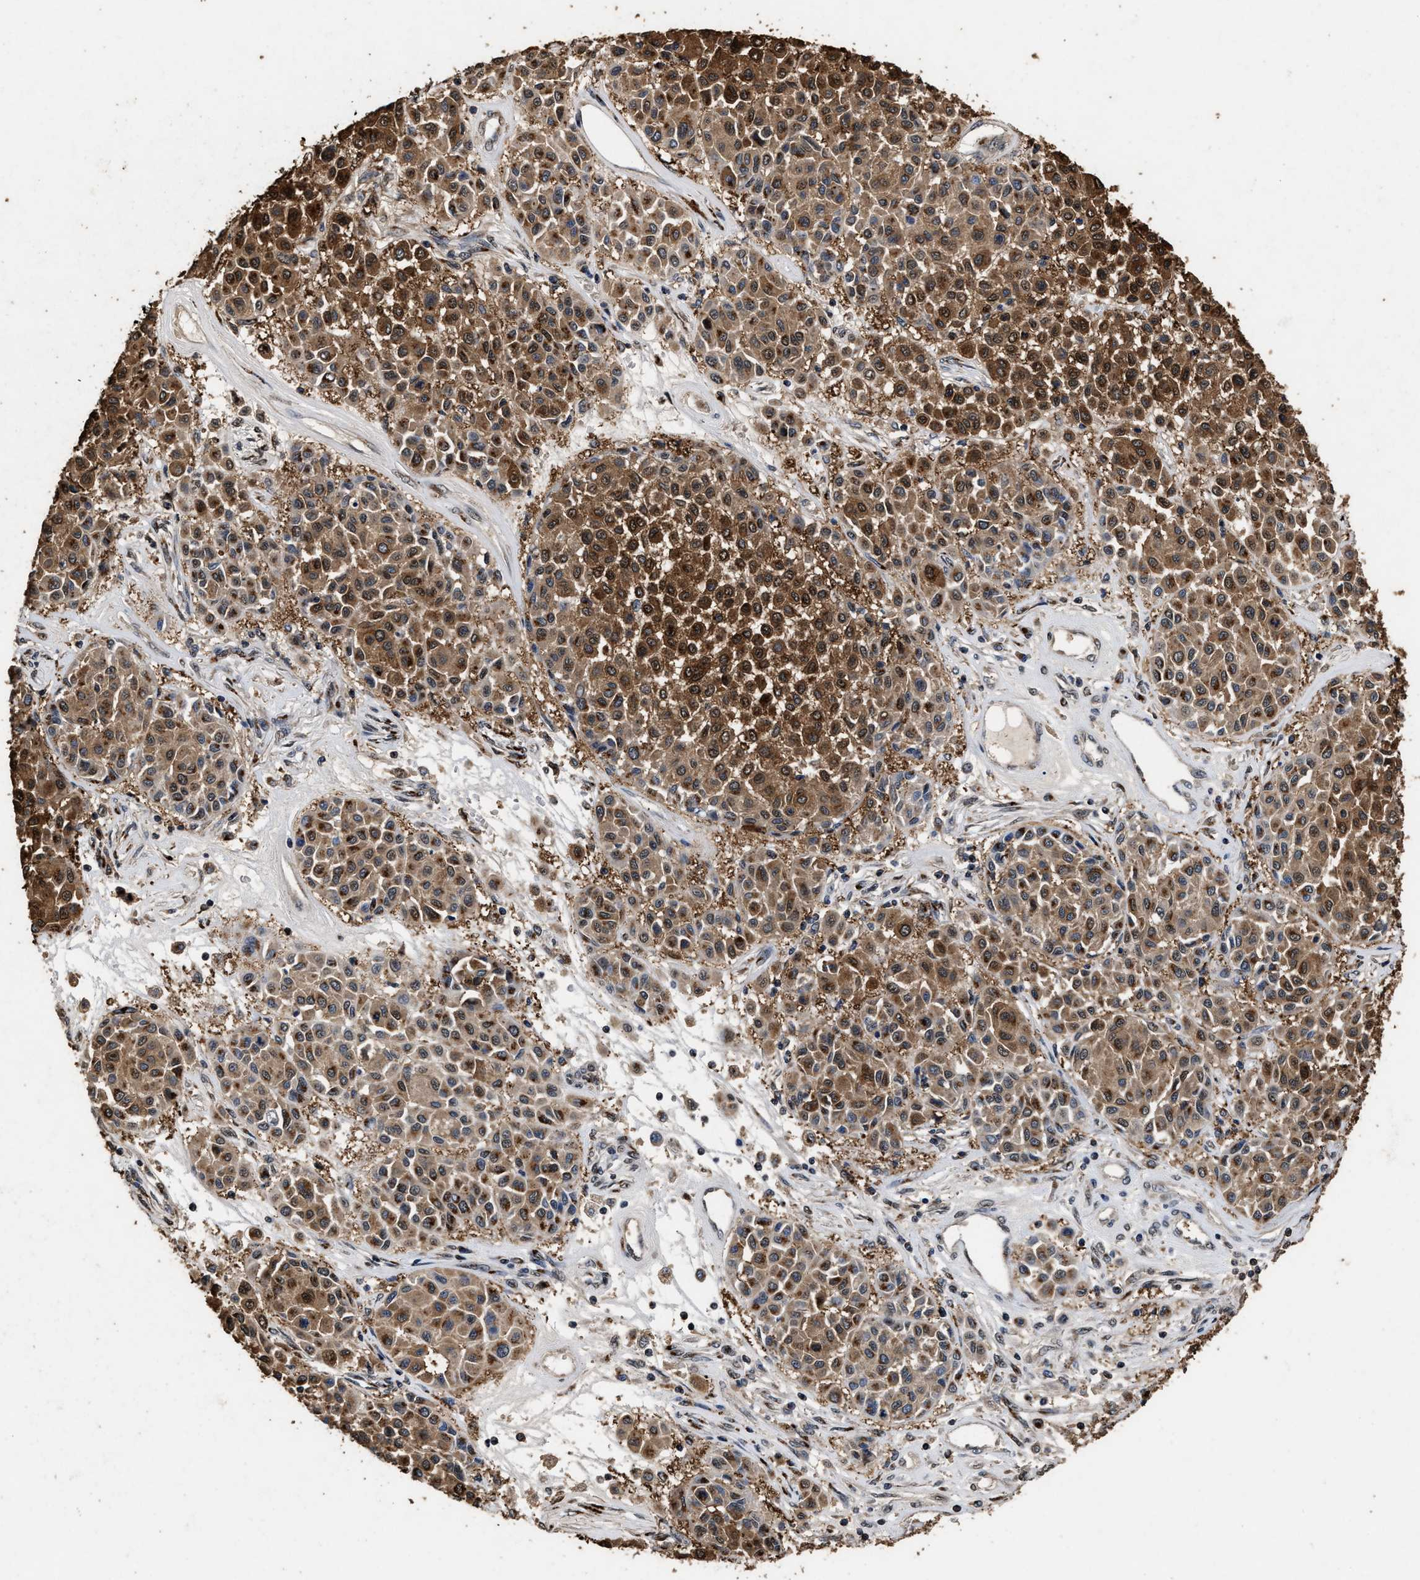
{"staining": {"intensity": "moderate", "quantity": ">75%", "location": "cytoplasmic/membranous,nuclear"}, "tissue": "melanoma", "cell_type": "Tumor cells", "image_type": "cancer", "snomed": [{"axis": "morphology", "description": "Malignant melanoma, Metastatic site"}, {"axis": "topography", "description": "Soft tissue"}], "caption": "Immunohistochemistry (IHC) photomicrograph of neoplastic tissue: human malignant melanoma (metastatic site) stained using IHC reveals medium levels of moderate protein expression localized specifically in the cytoplasmic/membranous and nuclear of tumor cells, appearing as a cytoplasmic/membranous and nuclear brown color.", "gene": "TPST2", "patient": {"sex": "male", "age": 41}}